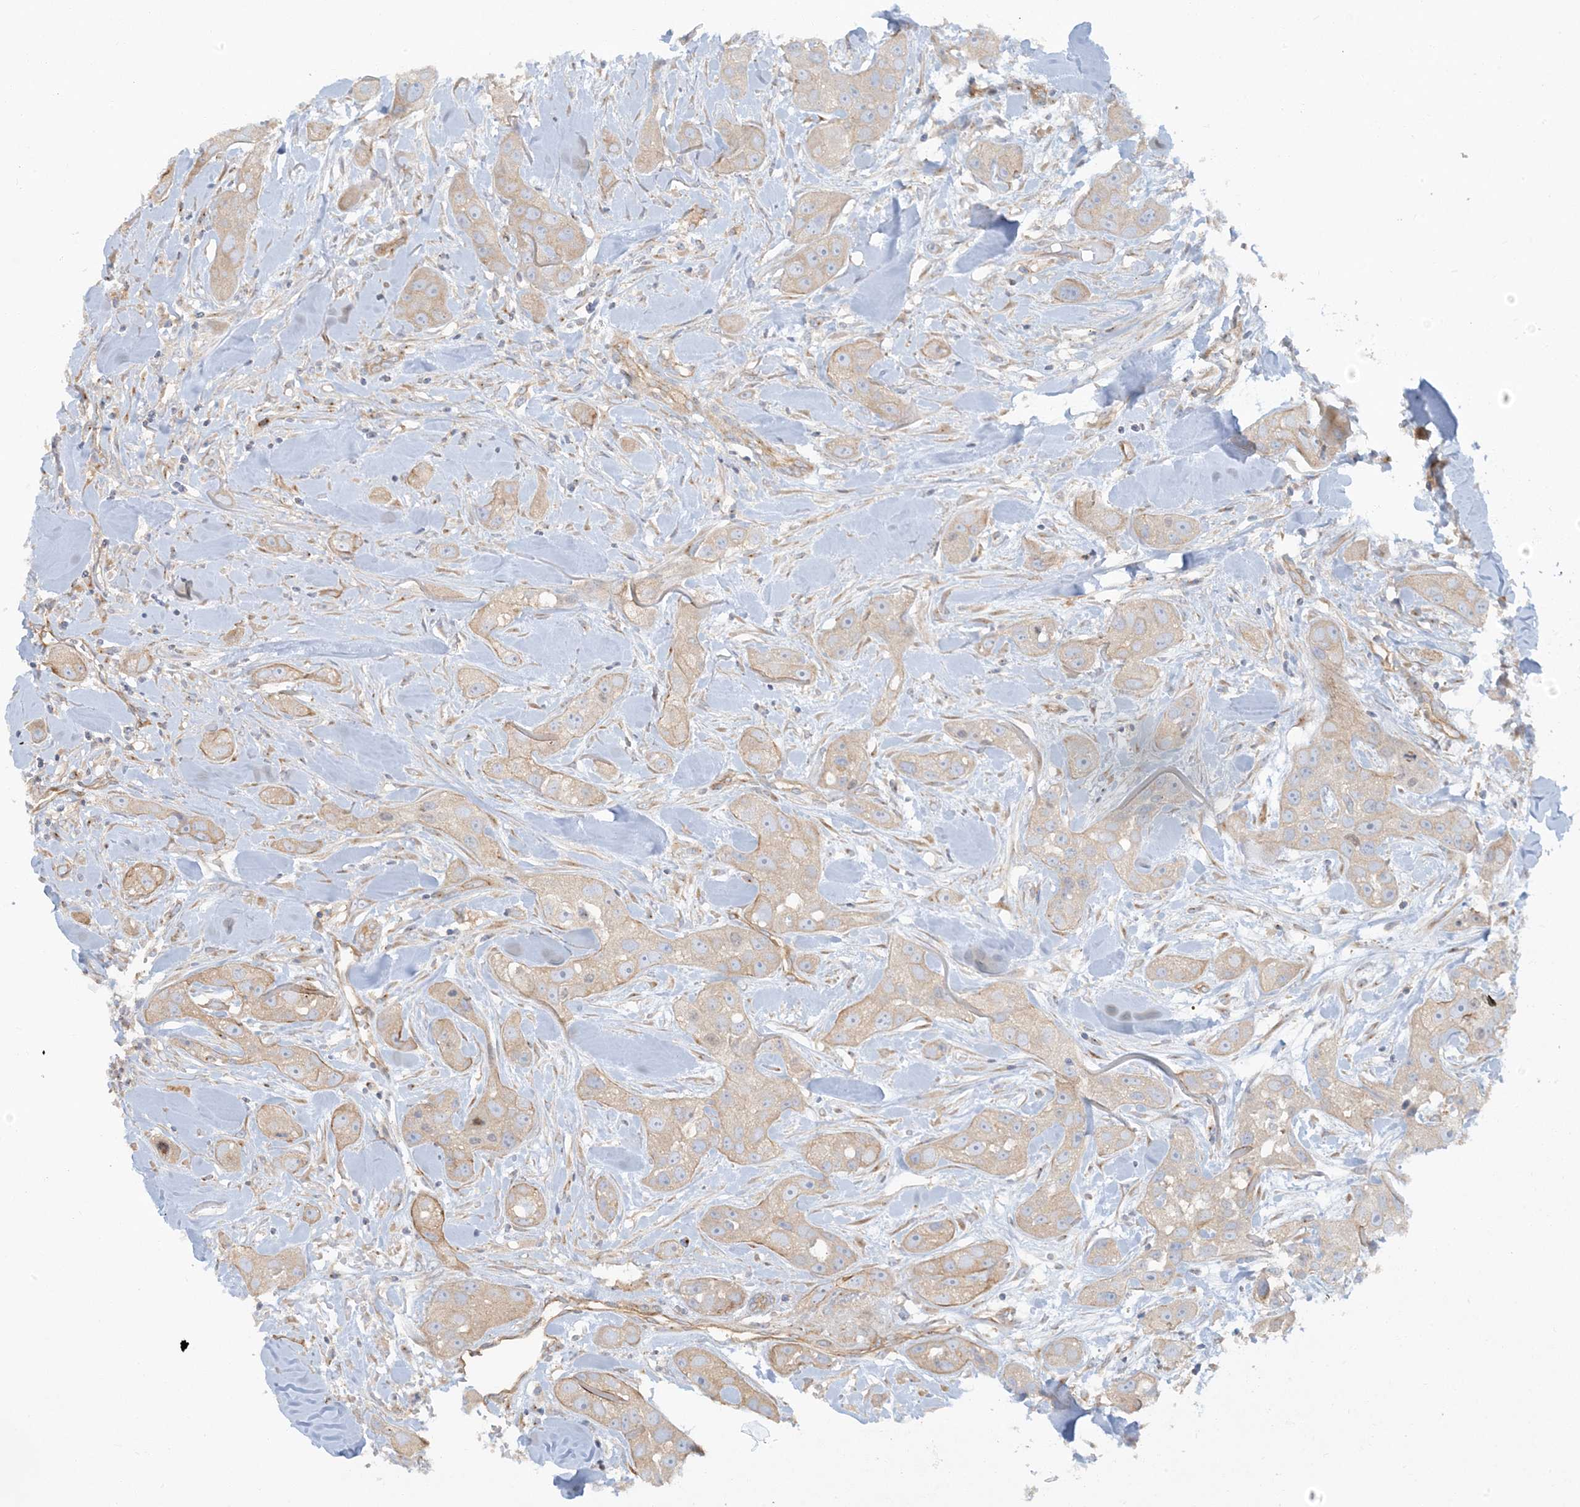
{"staining": {"intensity": "negative", "quantity": "none", "location": "none"}, "tissue": "head and neck cancer", "cell_type": "Tumor cells", "image_type": "cancer", "snomed": [{"axis": "morphology", "description": "Normal tissue, NOS"}, {"axis": "morphology", "description": "Squamous cell carcinoma, NOS"}, {"axis": "topography", "description": "Skeletal muscle"}, {"axis": "topography", "description": "Head-Neck"}], "caption": "Micrograph shows no significant protein staining in tumor cells of head and neck cancer (squamous cell carcinoma).", "gene": "ATP23", "patient": {"sex": "male", "age": 51}}